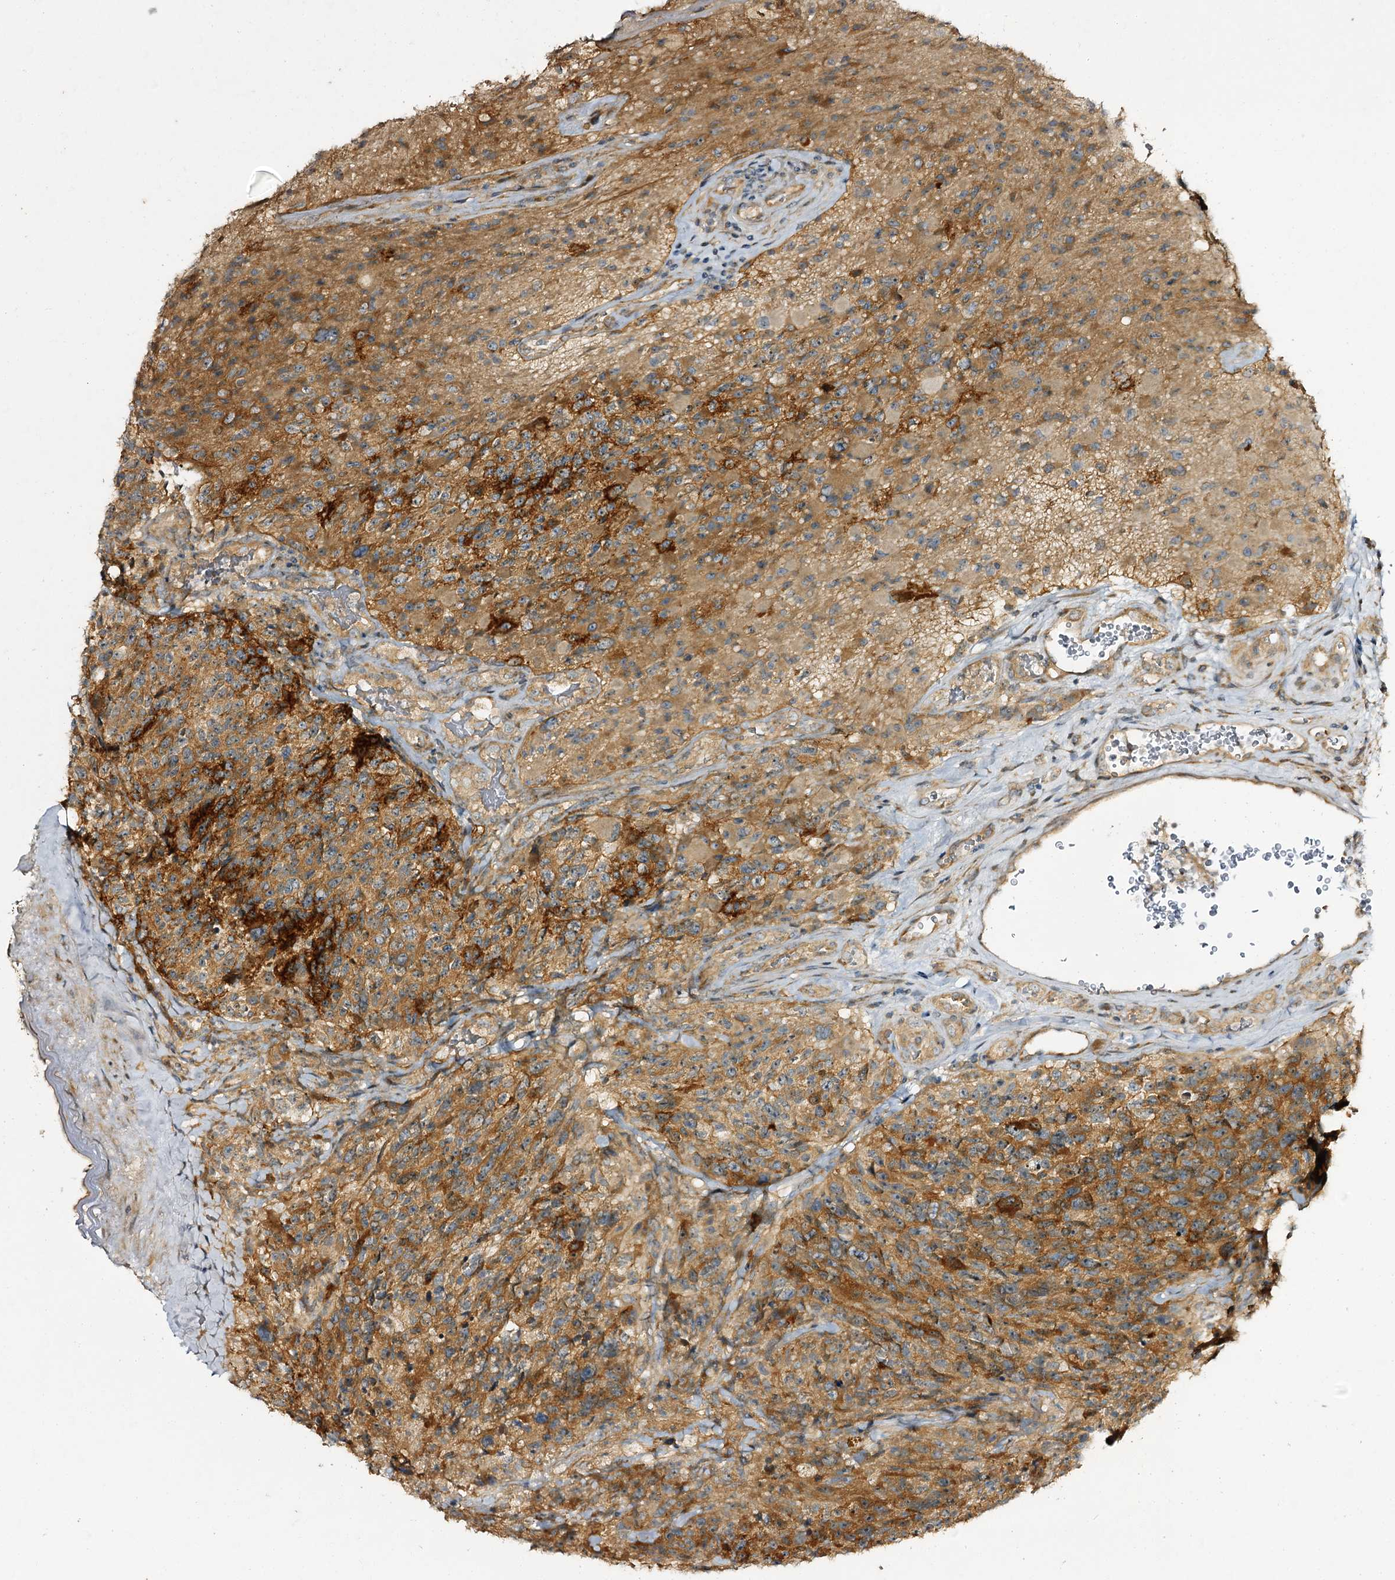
{"staining": {"intensity": "moderate", "quantity": ">75%", "location": "cytoplasmic/membranous"}, "tissue": "glioma", "cell_type": "Tumor cells", "image_type": "cancer", "snomed": [{"axis": "morphology", "description": "Glioma, malignant, High grade"}, {"axis": "topography", "description": "Brain"}], "caption": "This is a photomicrograph of immunohistochemistry staining of glioma, which shows moderate expression in the cytoplasmic/membranous of tumor cells.", "gene": "C11orf80", "patient": {"sex": "male", "age": 76}}